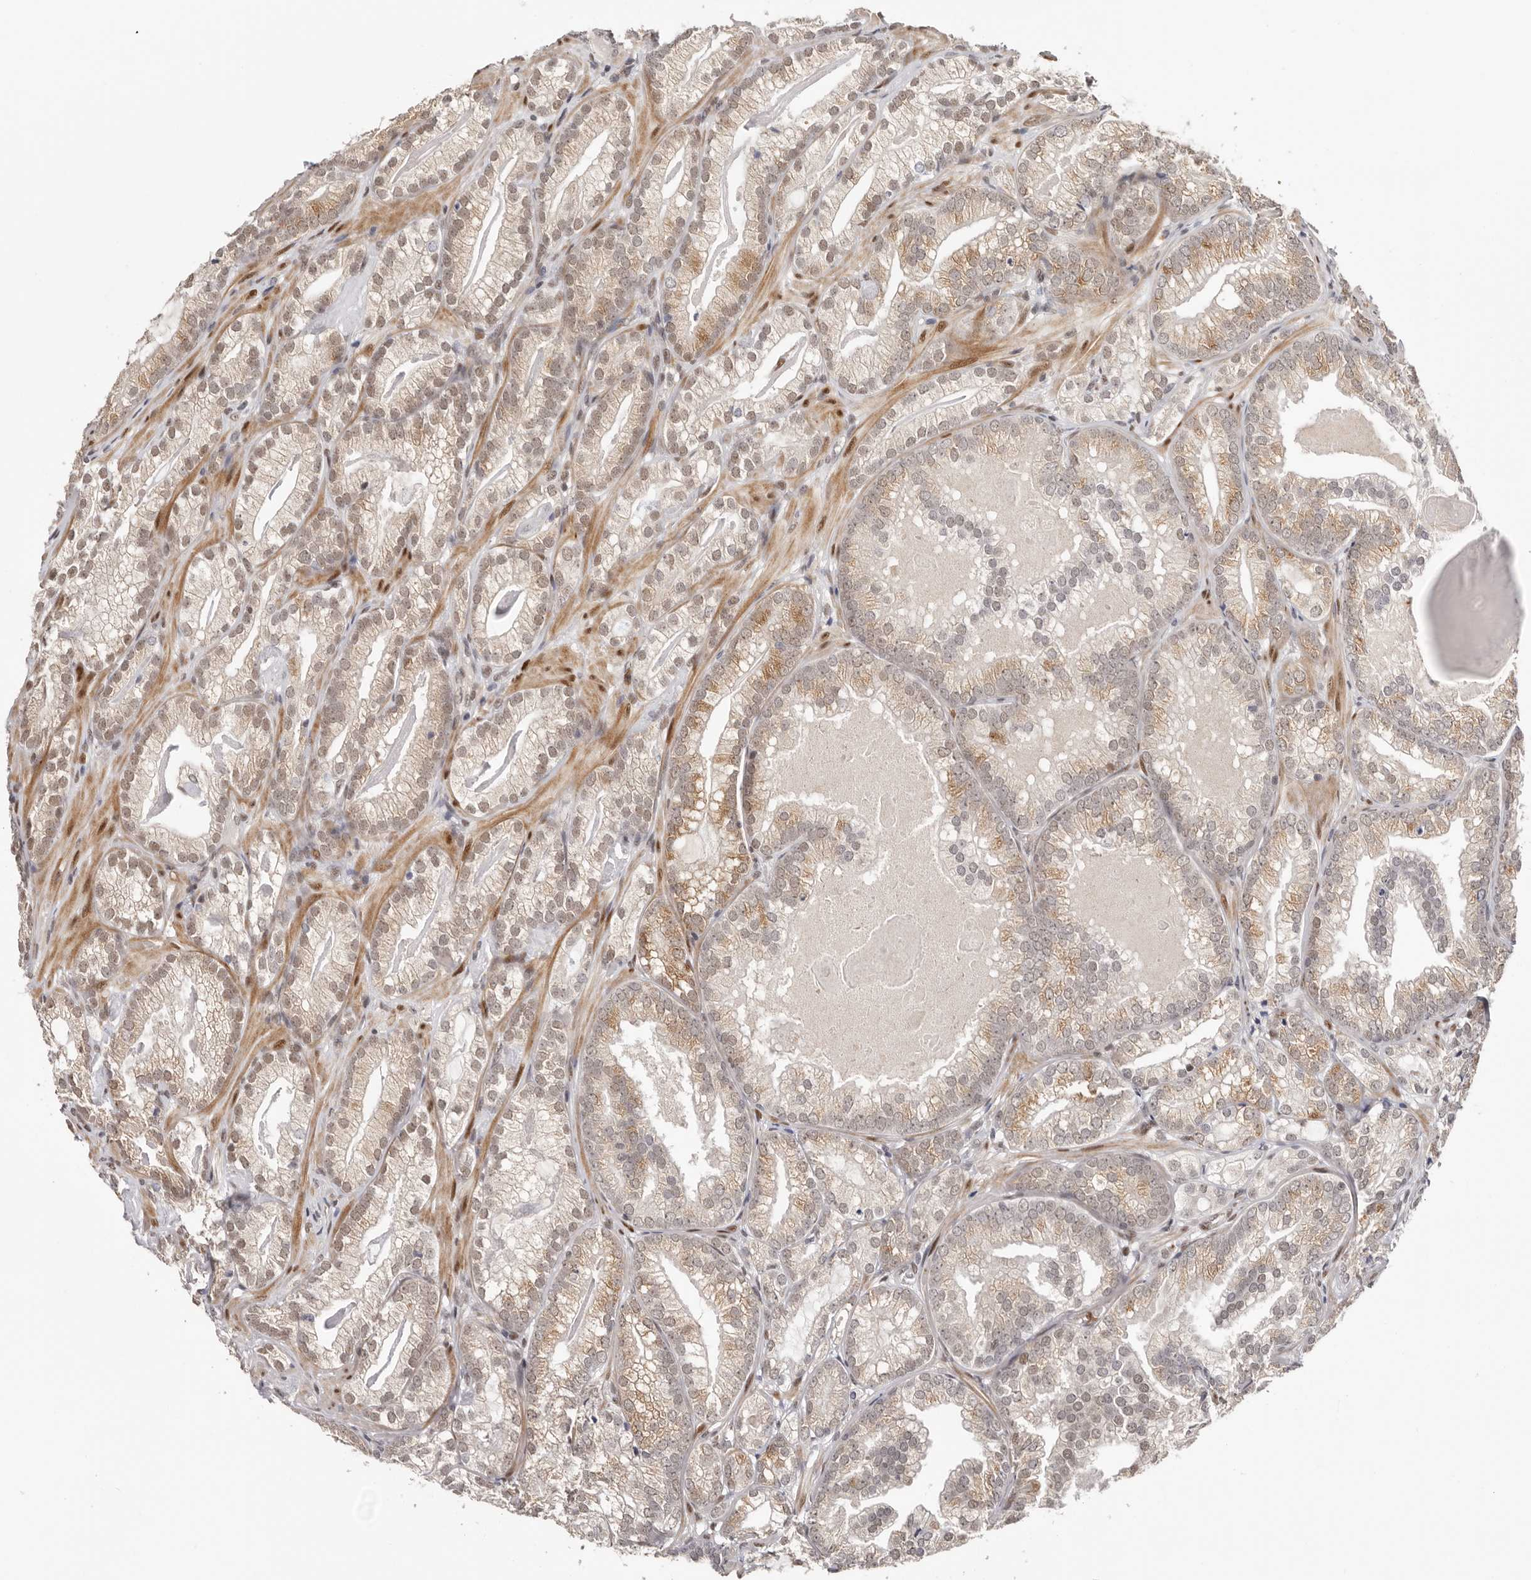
{"staining": {"intensity": "weak", "quantity": ">75%", "location": "cytoplasmic/membranous,nuclear"}, "tissue": "prostate cancer", "cell_type": "Tumor cells", "image_type": "cancer", "snomed": [{"axis": "morphology", "description": "Adenocarcinoma, Low grade"}, {"axis": "topography", "description": "Prostate"}], "caption": "A low amount of weak cytoplasmic/membranous and nuclear expression is appreciated in approximately >75% of tumor cells in low-grade adenocarcinoma (prostate) tissue. (DAB = brown stain, brightfield microscopy at high magnification).", "gene": "SMAD7", "patient": {"sex": "male", "age": 72}}